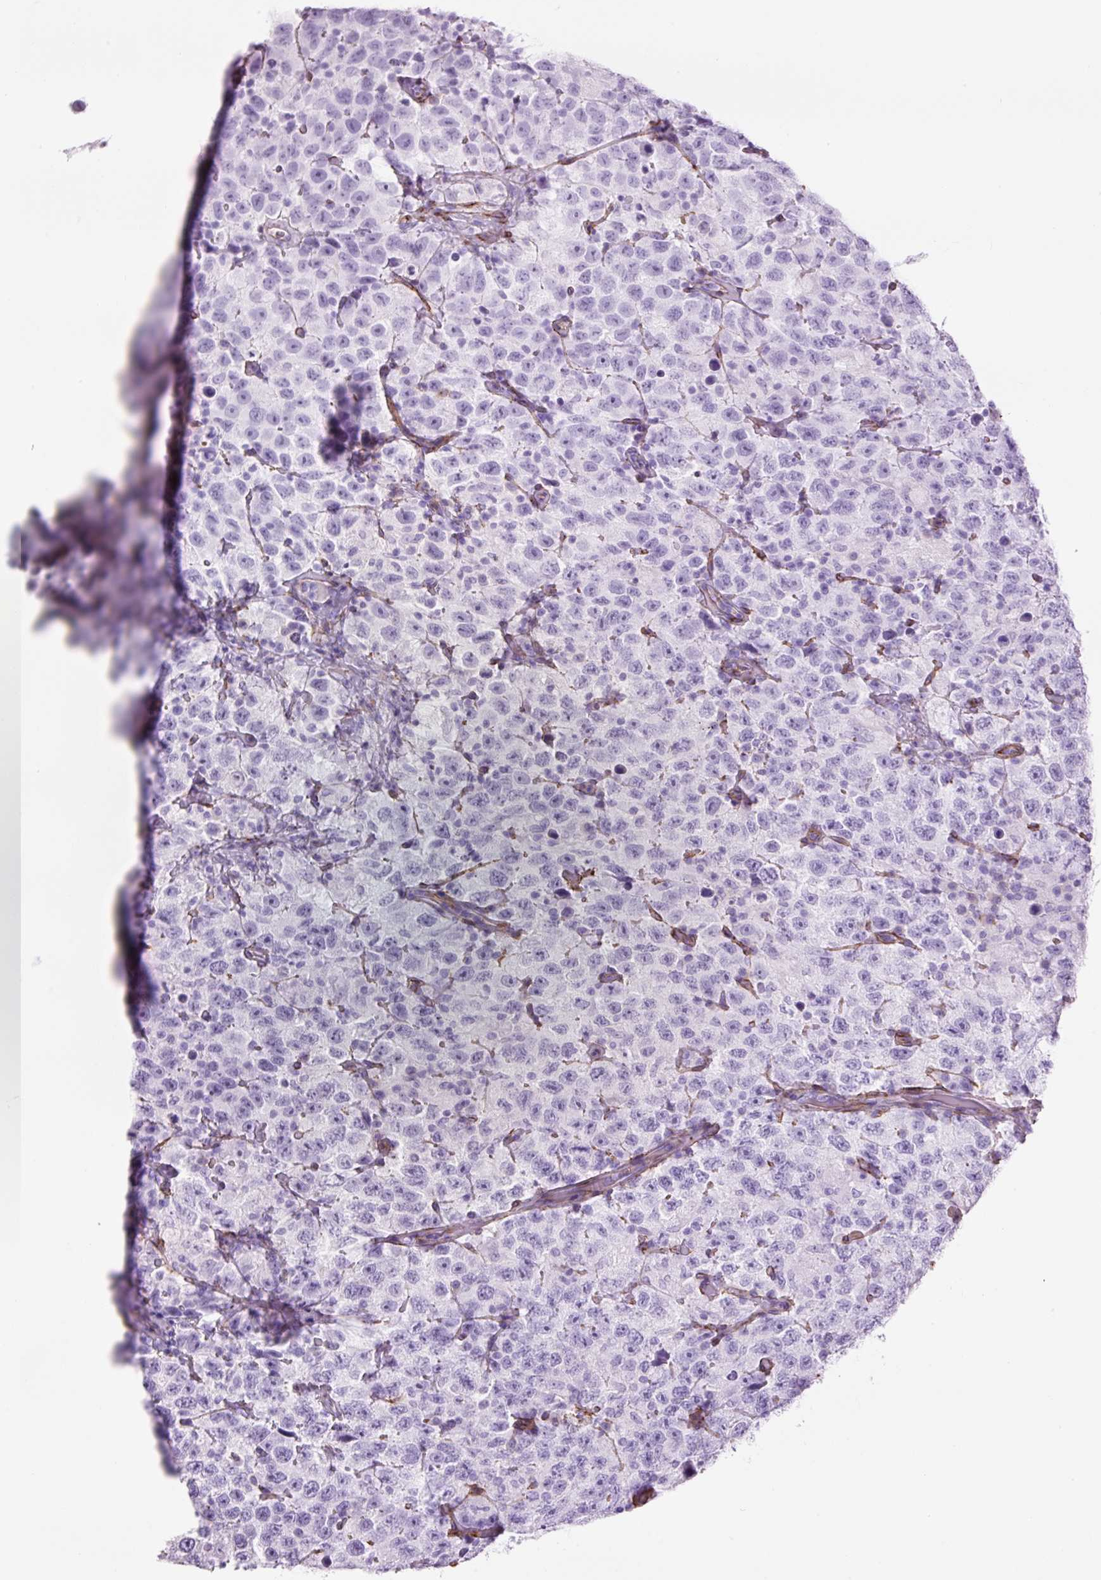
{"staining": {"intensity": "negative", "quantity": "none", "location": "none"}, "tissue": "testis cancer", "cell_type": "Tumor cells", "image_type": "cancer", "snomed": [{"axis": "morphology", "description": "Seminoma, NOS"}, {"axis": "topography", "description": "Testis"}], "caption": "Micrograph shows no protein positivity in tumor cells of seminoma (testis) tissue. (Brightfield microscopy of DAB IHC at high magnification).", "gene": "CAV1", "patient": {"sex": "male", "age": 41}}